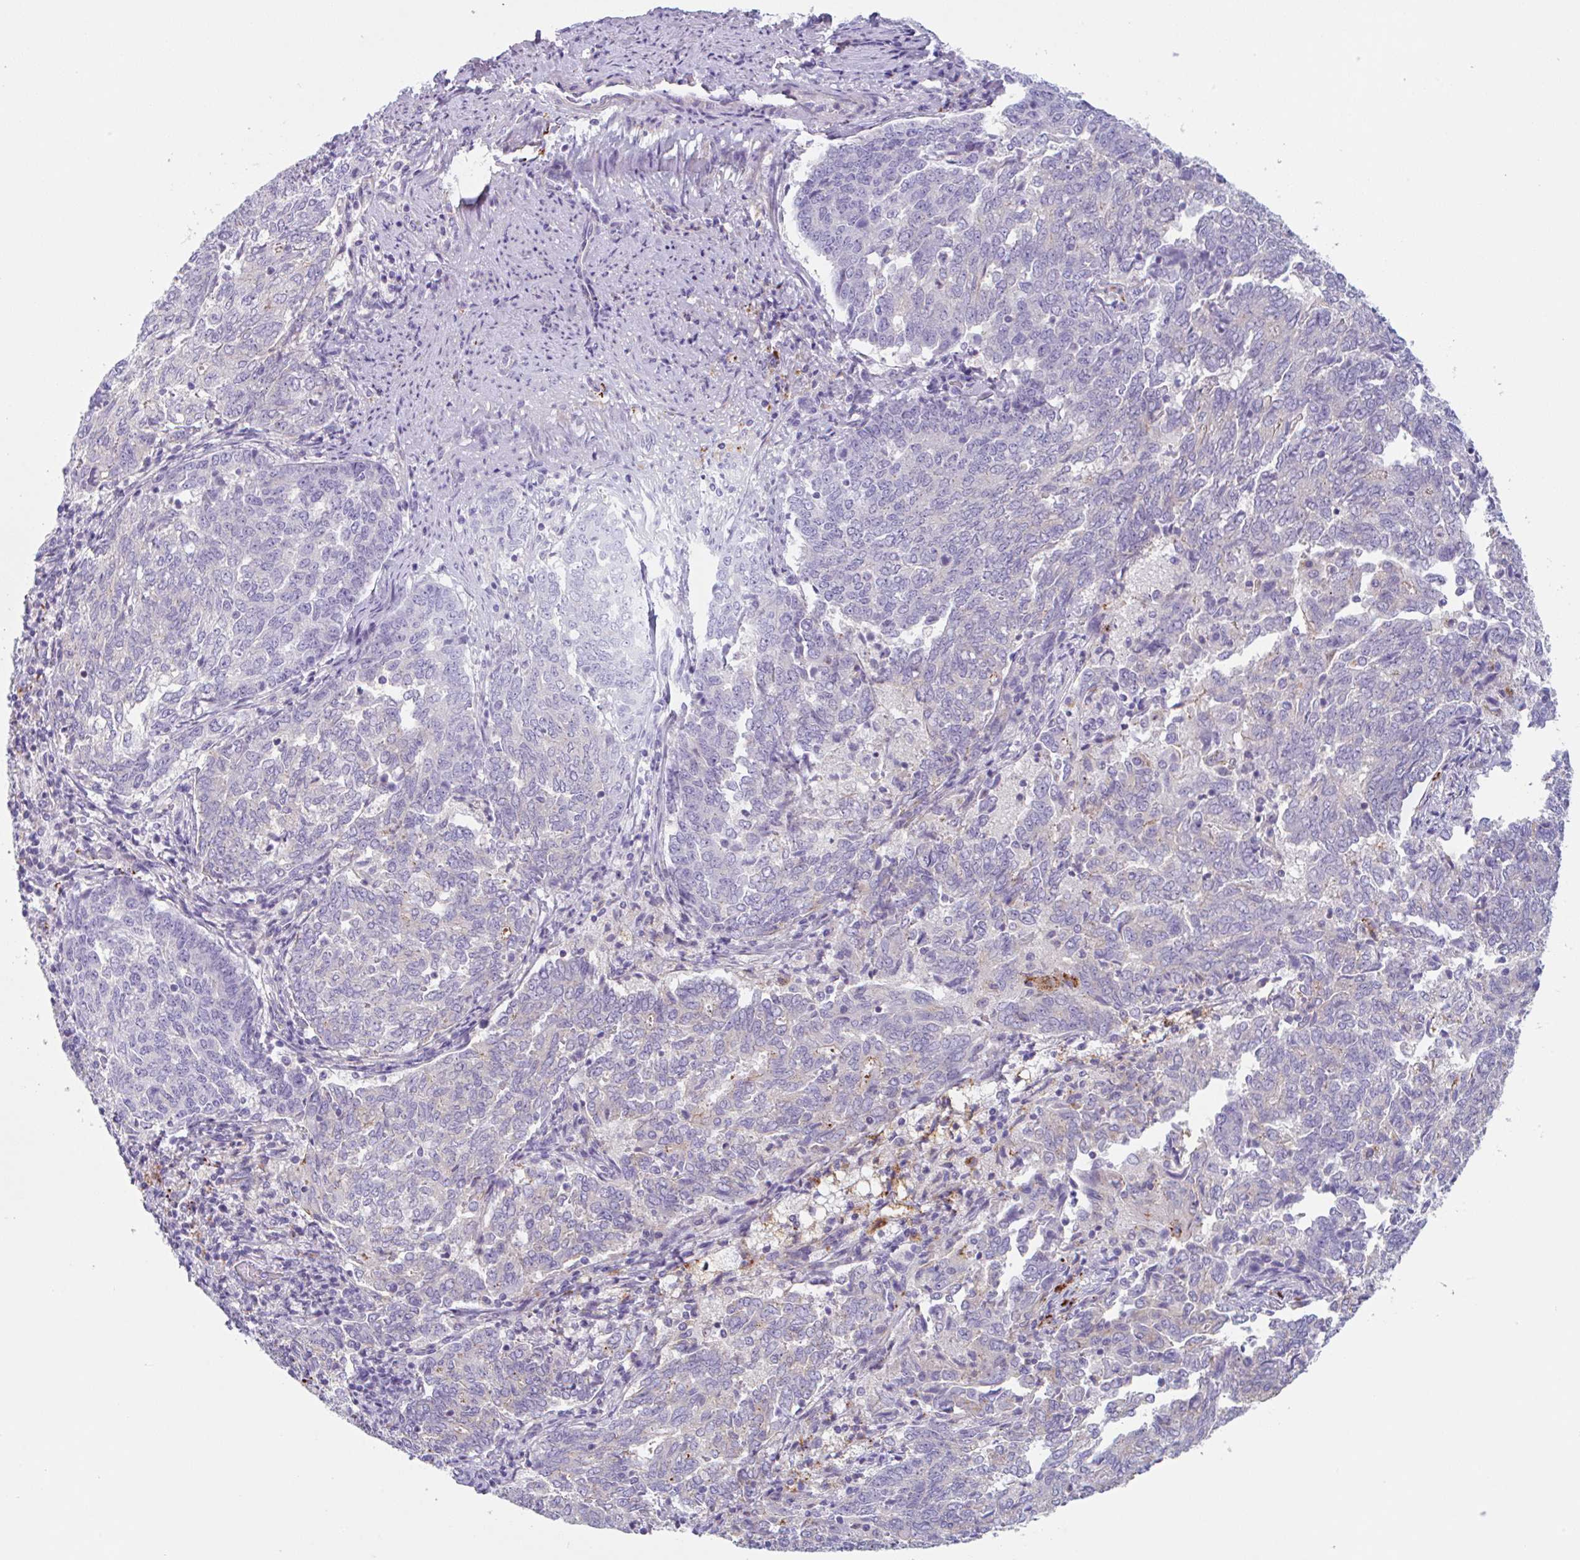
{"staining": {"intensity": "weak", "quantity": "<25%", "location": "cytoplasmic/membranous"}, "tissue": "endometrial cancer", "cell_type": "Tumor cells", "image_type": "cancer", "snomed": [{"axis": "morphology", "description": "Adenocarcinoma, NOS"}, {"axis": "topography", "description": "Endometrium"}], "caption": "There is no significant expression in tumor cells of endometrial cancer.", "gene": "LENG9", "patient": {"sex": "female", "age": 80}}